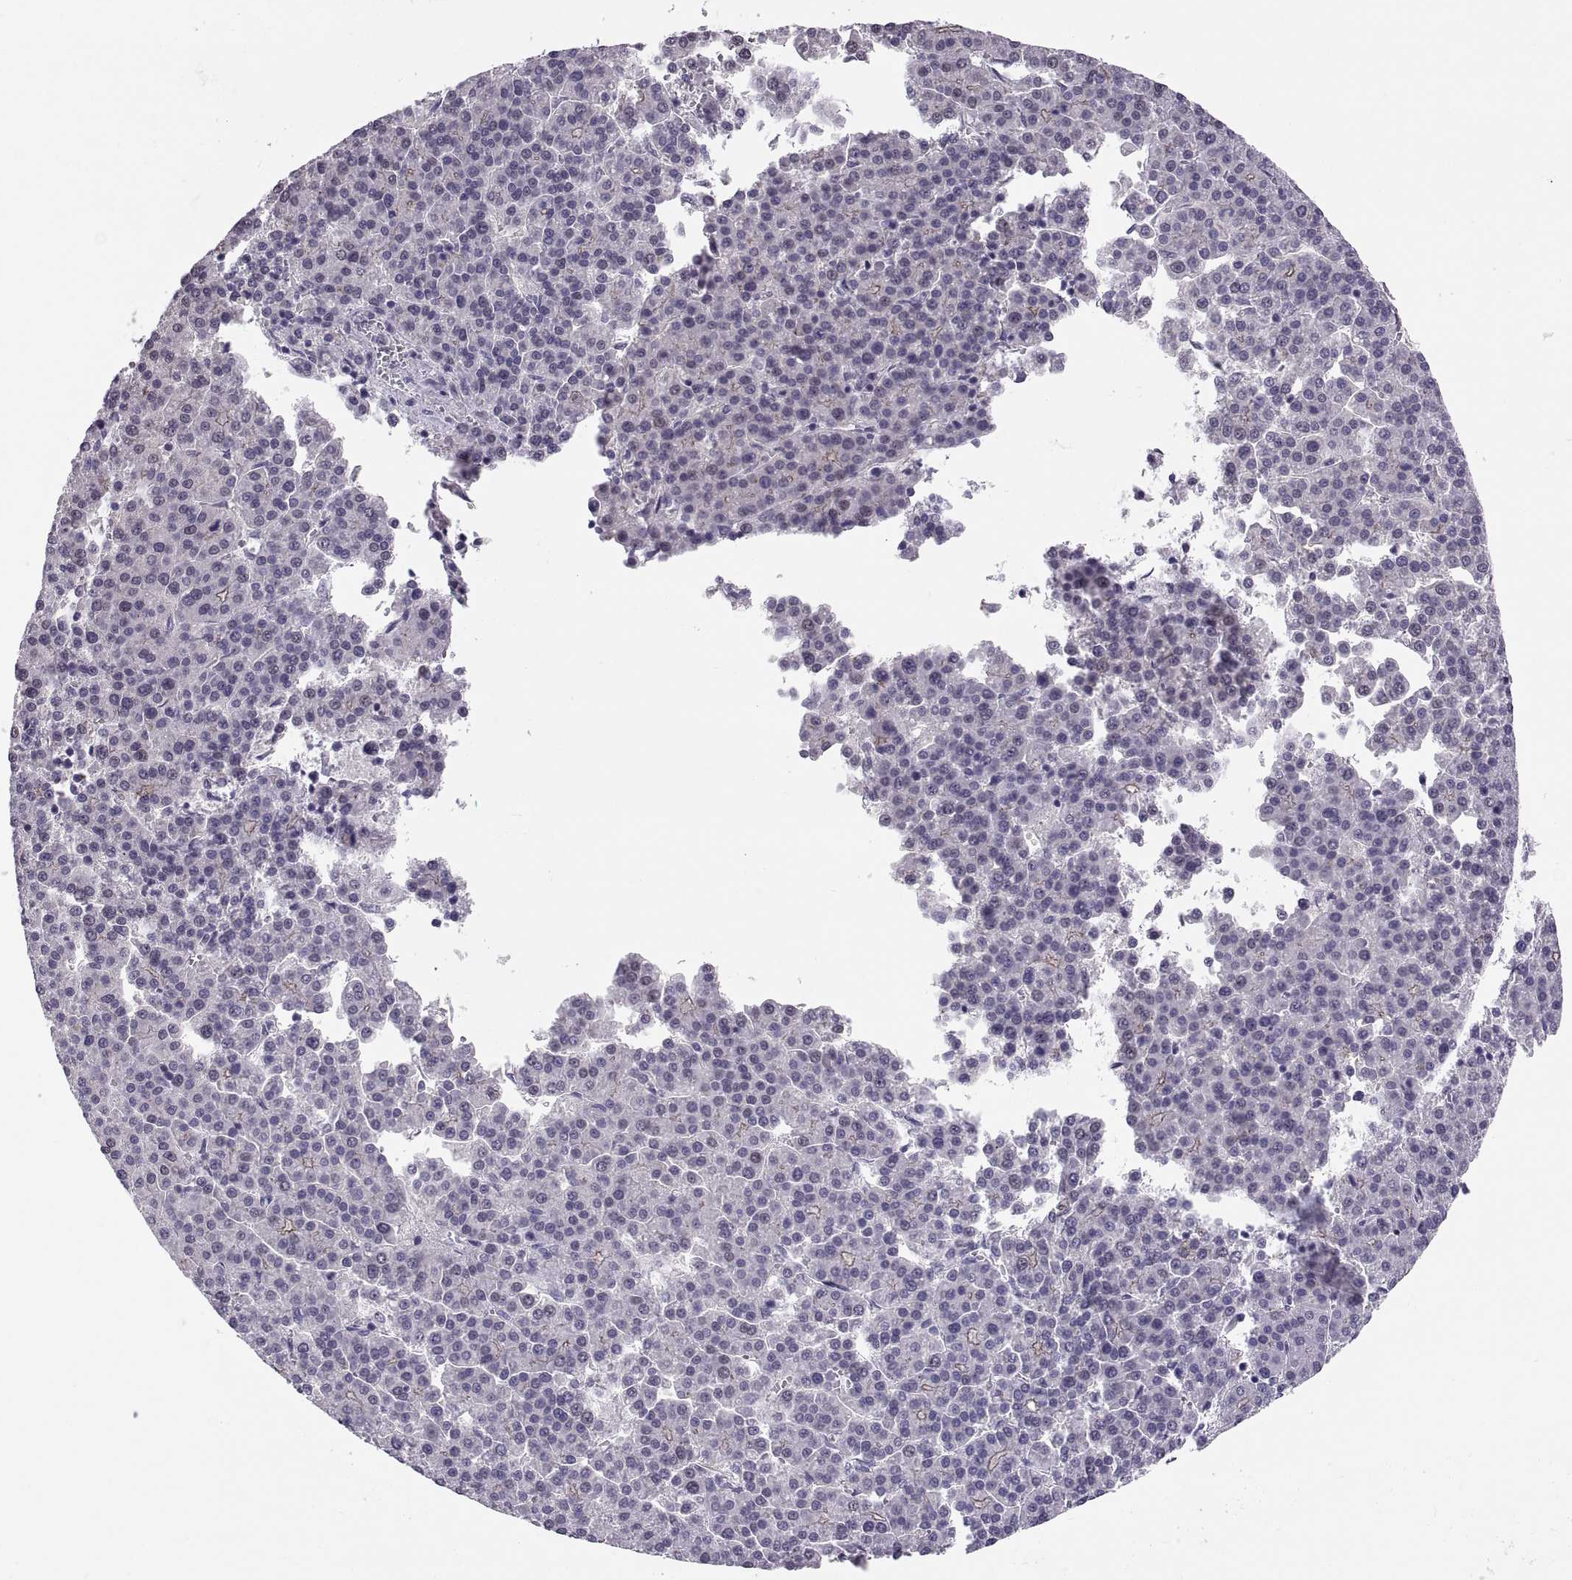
{"staining": {"intensity": "negative", "quantity": "none", "location": "none"}, "tissue": "liver cancer", "cell_type": "Tumor cells", "image_type": "cancer", "snomed": [{"axis": "morphology", "description": "Carcinoma, Hepatocellular, NOS"}, {"axis": "topography", "description": "Liver"}], "caption": "IHC histopathology image of neoplastic tissue: human liver cancer stained with DAB (3,3'-diaminobenzidine) shows no significant protein staining in tumor cells.", "gene": "QRICH2", "patient": {"sex": "female", "age": 58}}